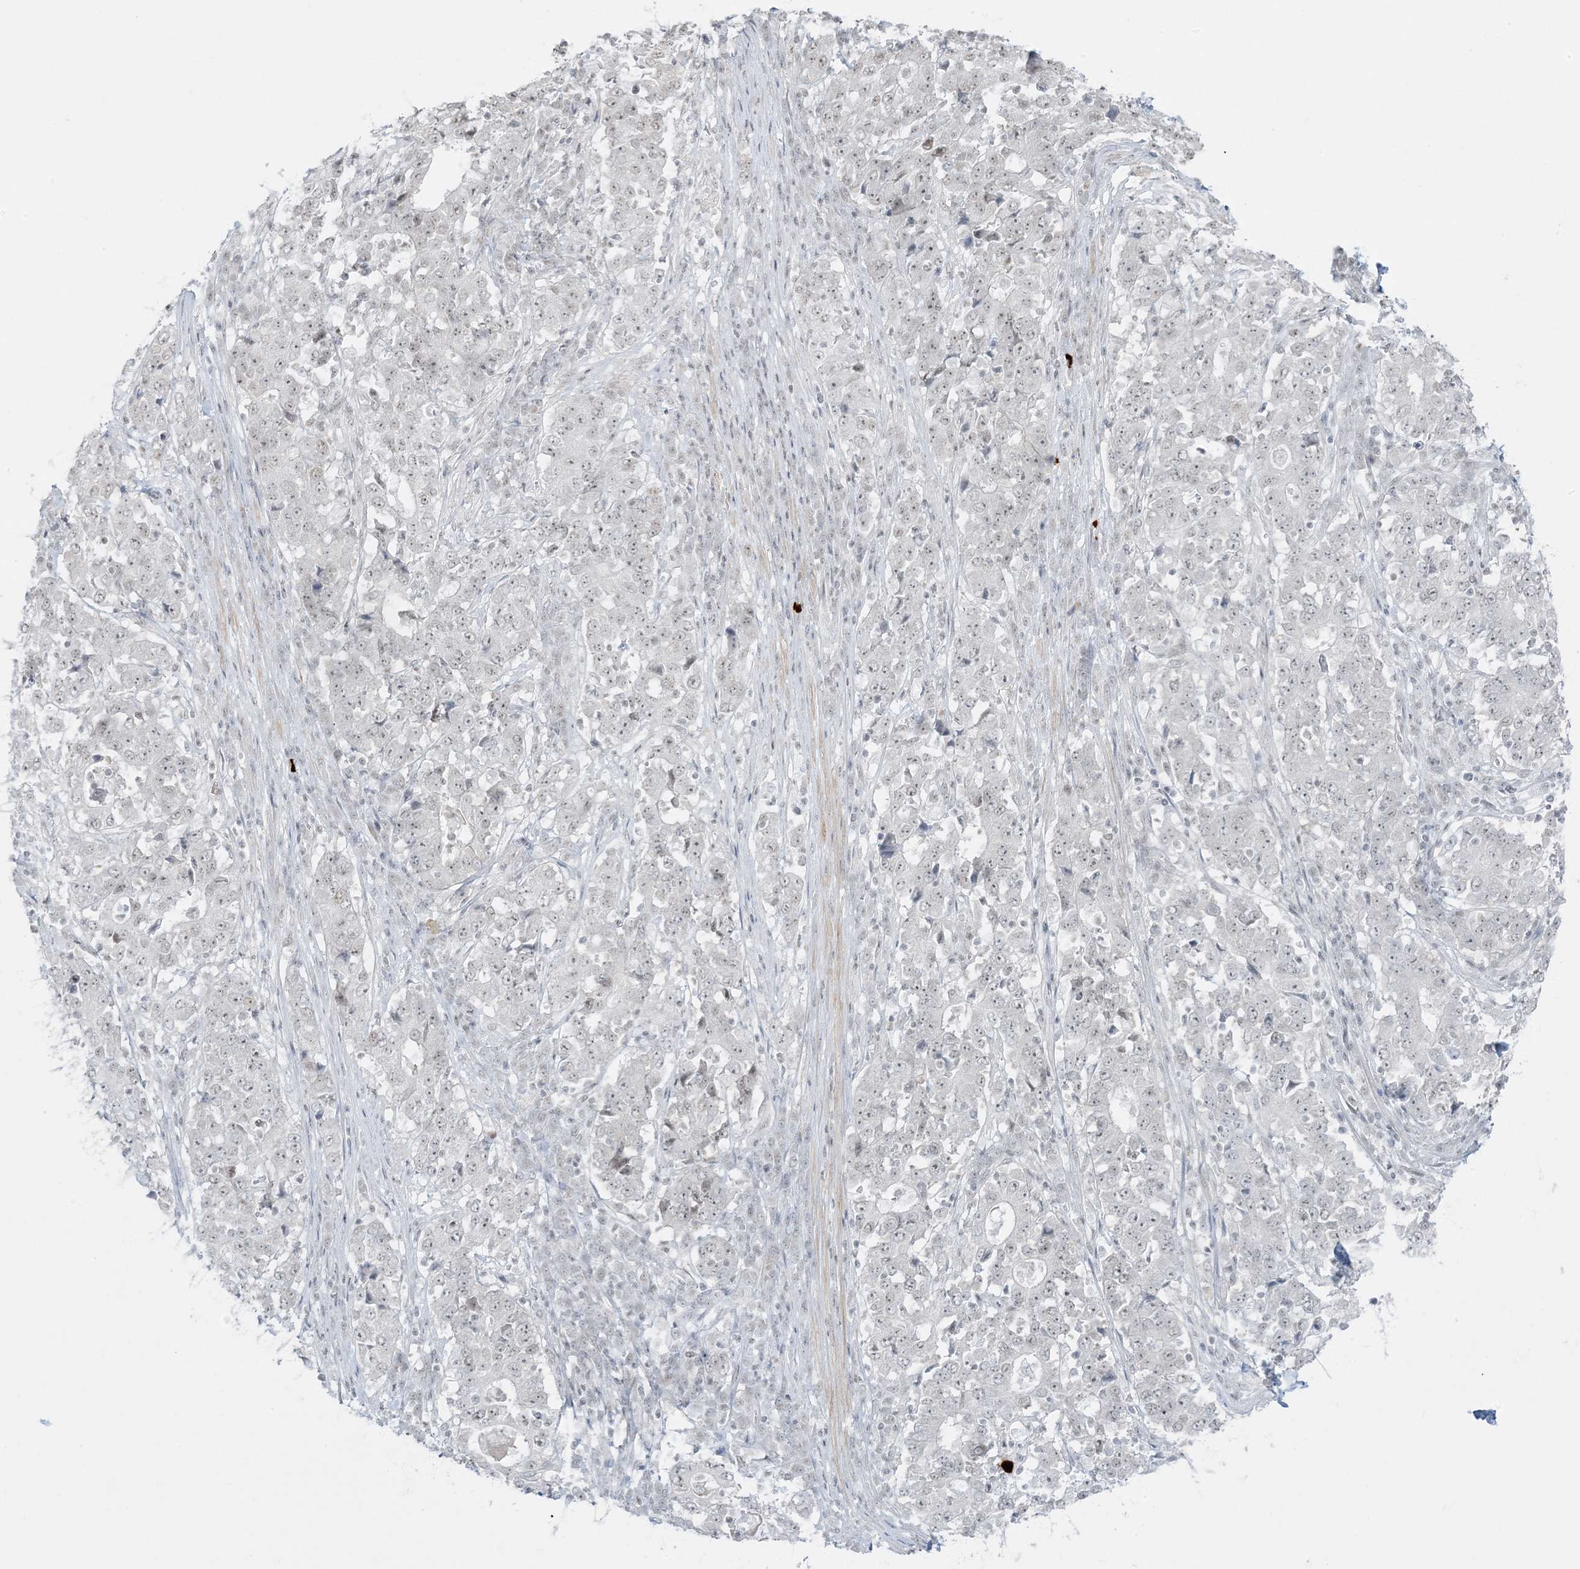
{"staining": {"intensity": "weak", "quantity": "<25%", "location": "nuclear"}, "tissue": "stomach cancer", "cell_type": "Tumor cells", "image_type": "cancer", "snomed": [{"axis": "morphology", "description": "Adenocarcinoma, NOS"}, {"axis": "topography", "description": "Stomach"}], "caption": "Immunohistochemistry (IHC) of human stomach cancer (adenocarcinoma) demonstrates no staining in tumor cells.", "gene": "ZNF787", "patient": {"sex": "male", "age": 59}}